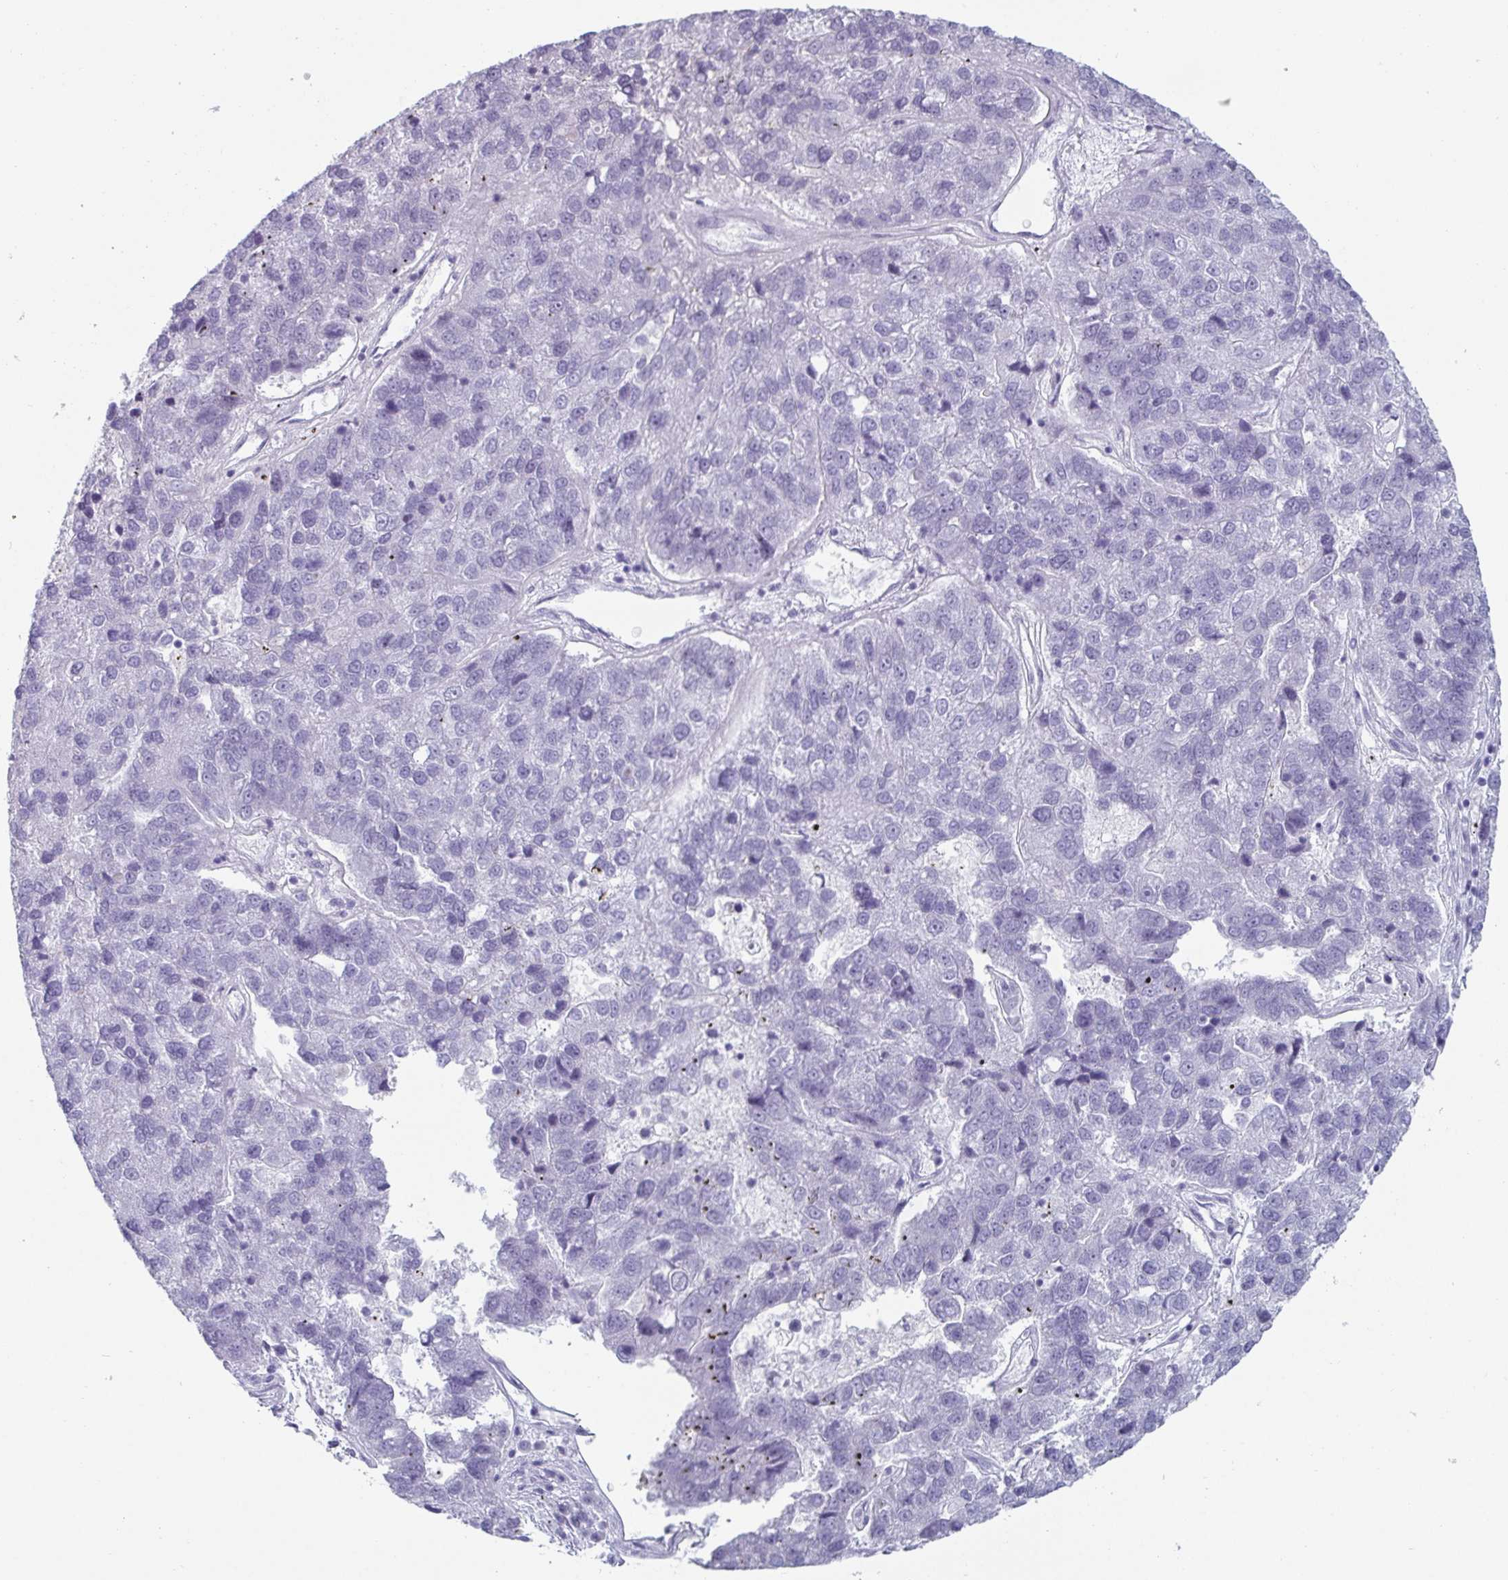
{"staining": {"intensity": "negative", "quantity": "none", "location": "none"}, "tissue": "pancreatic cancer", "cell_type": "Tumor cells", "image_type": "cancer", "snomed": [{"axis": "morphology", "description": "Adenocarcinoma, NOS"}, {"axis": "topography", "description": "Pancreas"}], "caption": "Pancreatic cancer was stained to show a protein in brown. There is no significant expression in tumor cells.", "gene": "VSIG10L", "patient": {"sex": "female", "age": 61}}